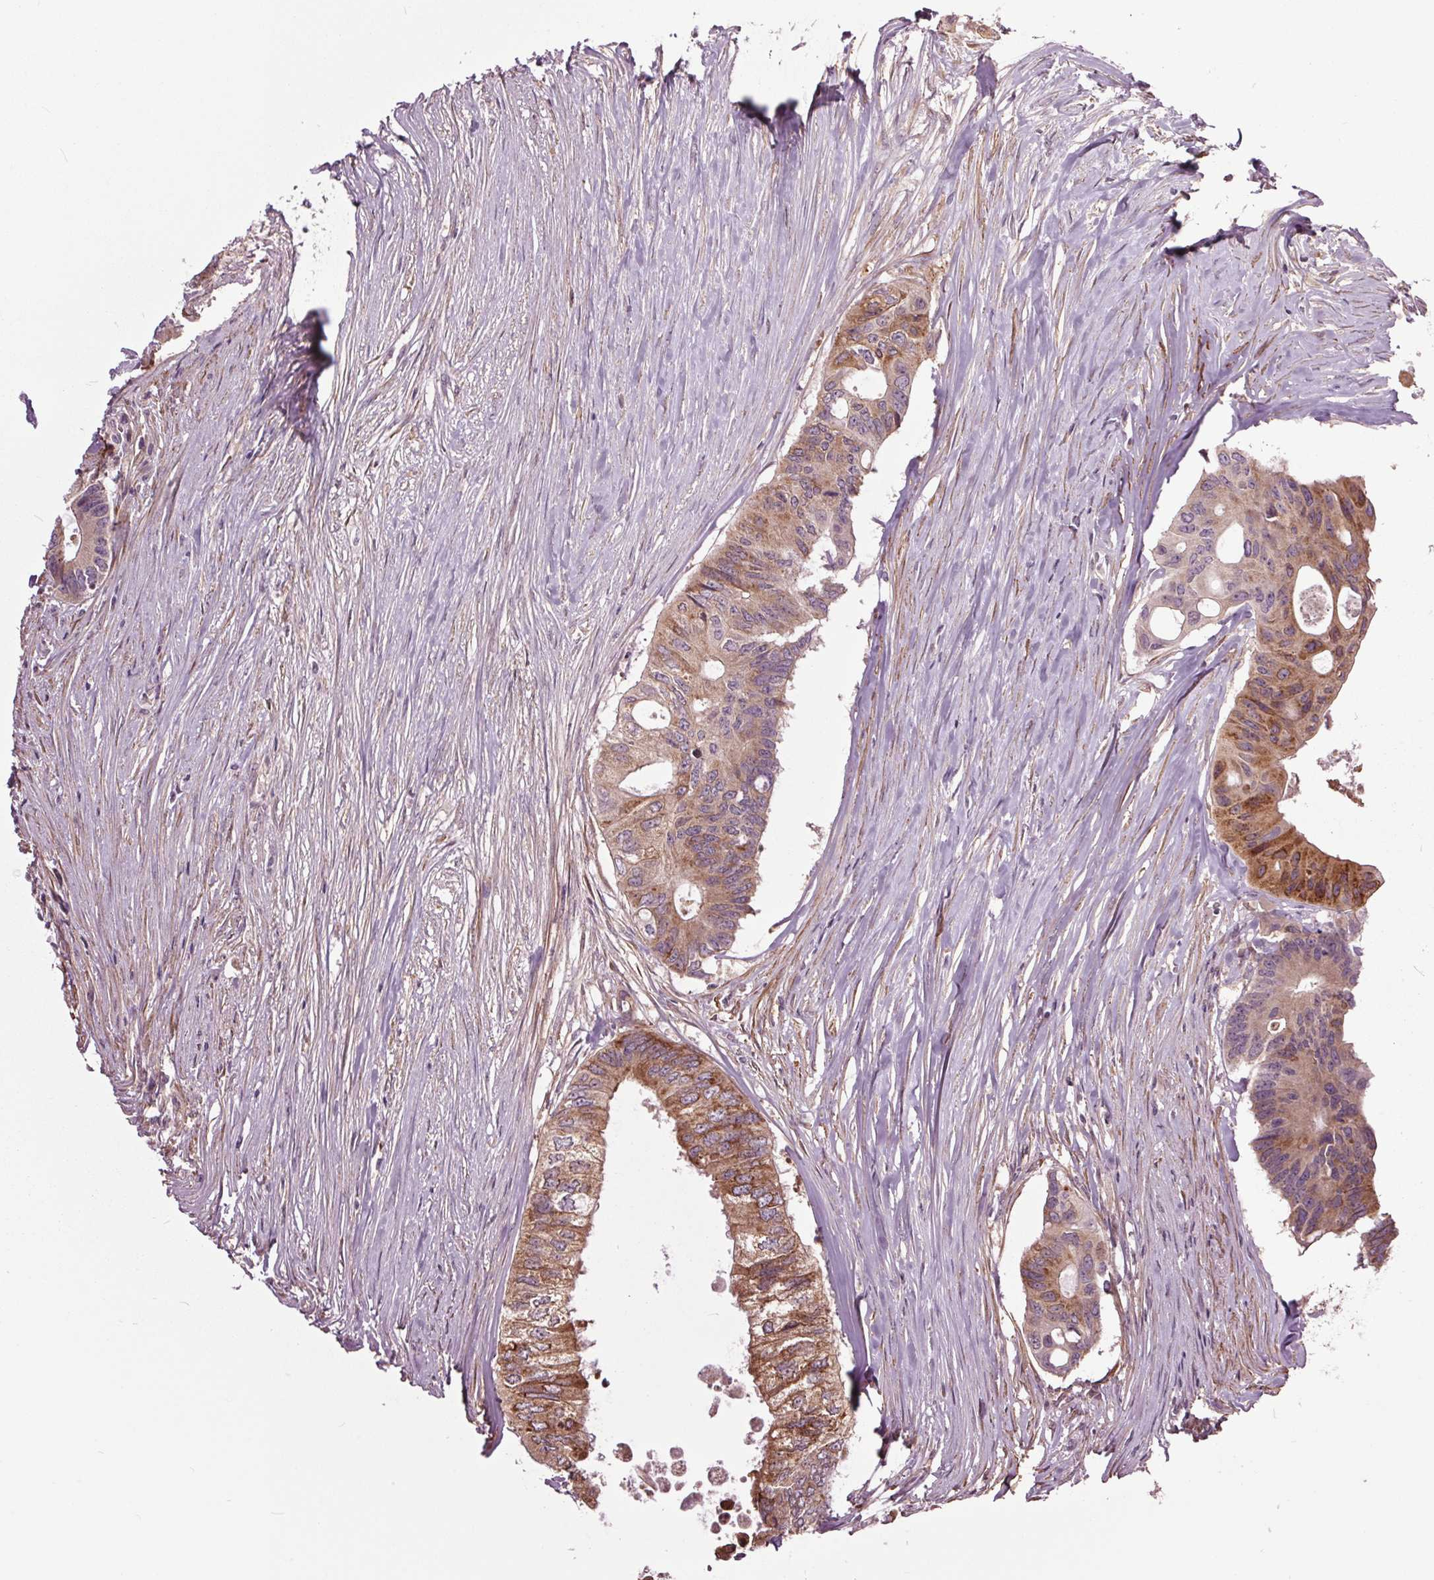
{"staining": {"intensity": "moderate", "quantity": "25%-75%", "location": "cytoplasmic/membranous"}, "tissue": "colorectal cancer", "cell_type": "Tumor cells", "image_type": "cancer", "snomed": [{"axis": "morphology", "description": "Adenocarcinoma, NOS"}, {"axis": "topography", "description": "Colon"}], "caption": "Colorectal cancer (adenocarcinoma) stained with immunohistochemistry demonstrates moderate cytoplasmic/membranous positivity in approximately 25%-75% of tumor cells.", "gene": "HAUS5", "patient": {"sex": "male", "age": 71}}